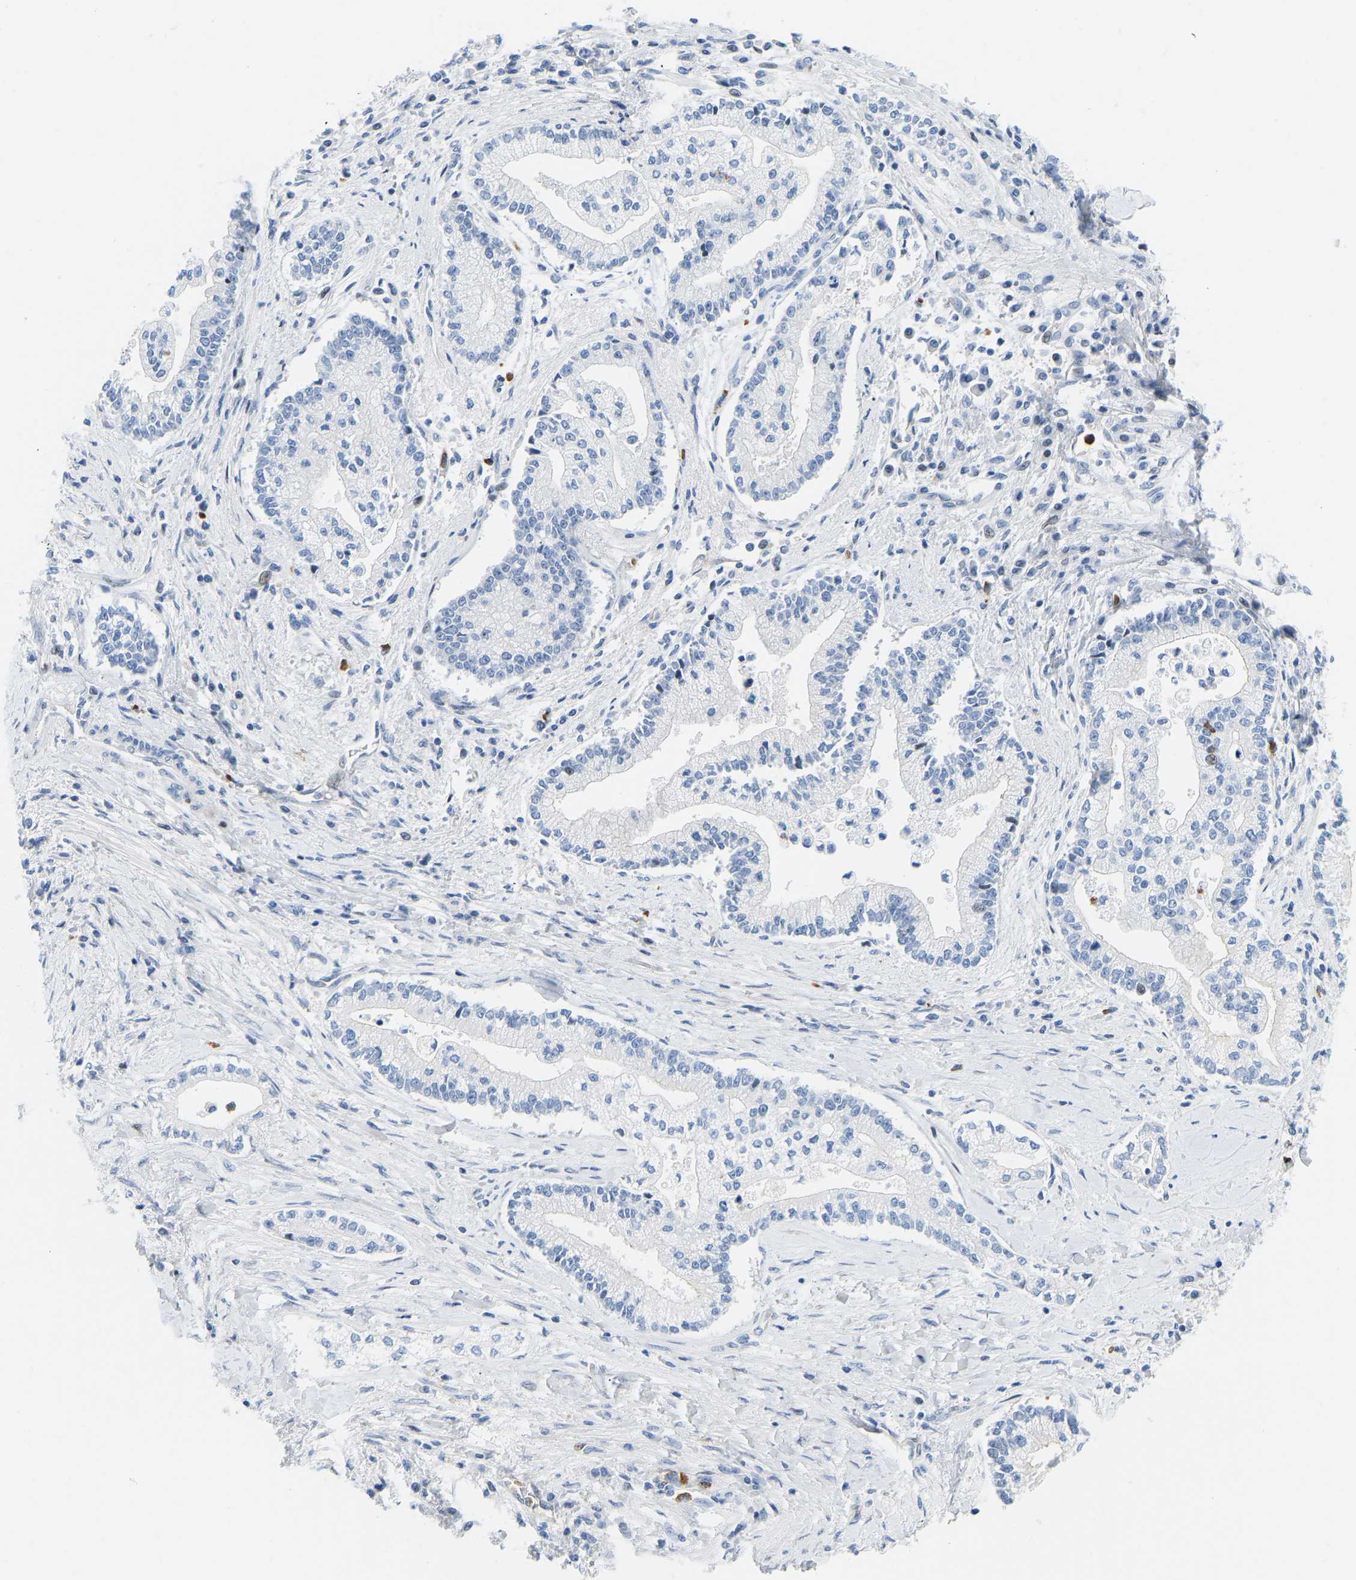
{"staining": {"intensity": "negative", "quantity": "none", "location": "none"}, "tissue": "liver cancer", "cell_type": "Tumor cells", "image_type": "cancer", "snomed": [{"axis": "morphology", "description": "Cholangiocarcinoma"}, {"axis": "topography", "description": "Liver"}], "caption": "DAB (3,3'-diaminobenzidine) immunohistochemical staining of liver cancer (cholangiocarcinoma) shows no significant staining in tumor cells.", "gene": "HDAC5", "patient": {"sex": "male", "age": 50}}